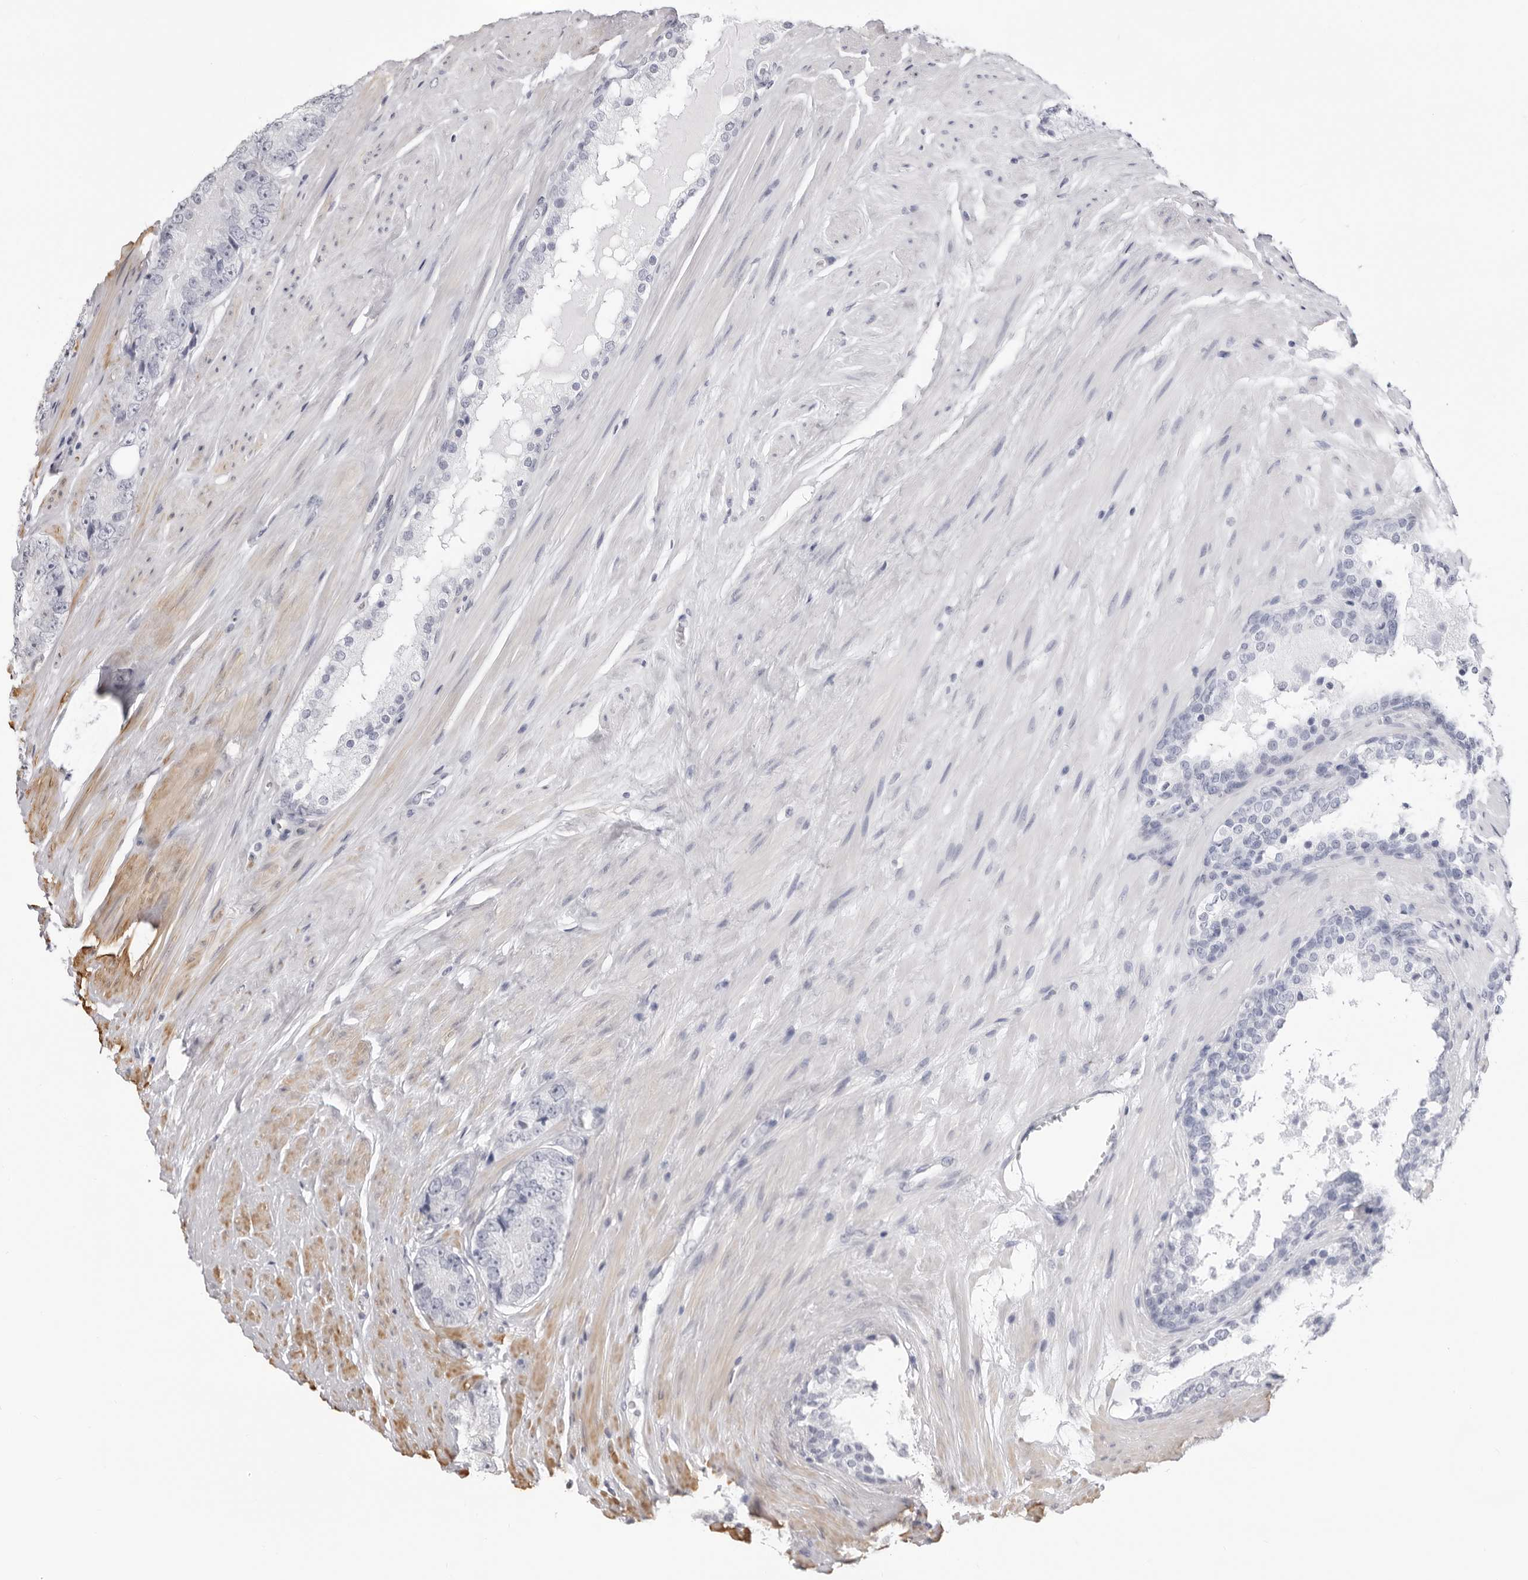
{"staining": {"intensity": "negative", "quantity": "none", "location": "none"}, "tissue": "prostate cancer", "cell_type": "Tumor cells", "image_type": "cancer", "snomed": [{"axis": "morphology", "description": "Adenocarcinoma, High grade"}, {"axis": "topography", "description": "Prostate"}], "caption": "Immunohistochemistry image of human prostate cancer (high-grade adenocarcinoma) stained for a protein (brown), which displays no staining in tumor cells.", "gene": "SRGAP2", "patient": {"sex": "male", "age": 56}}